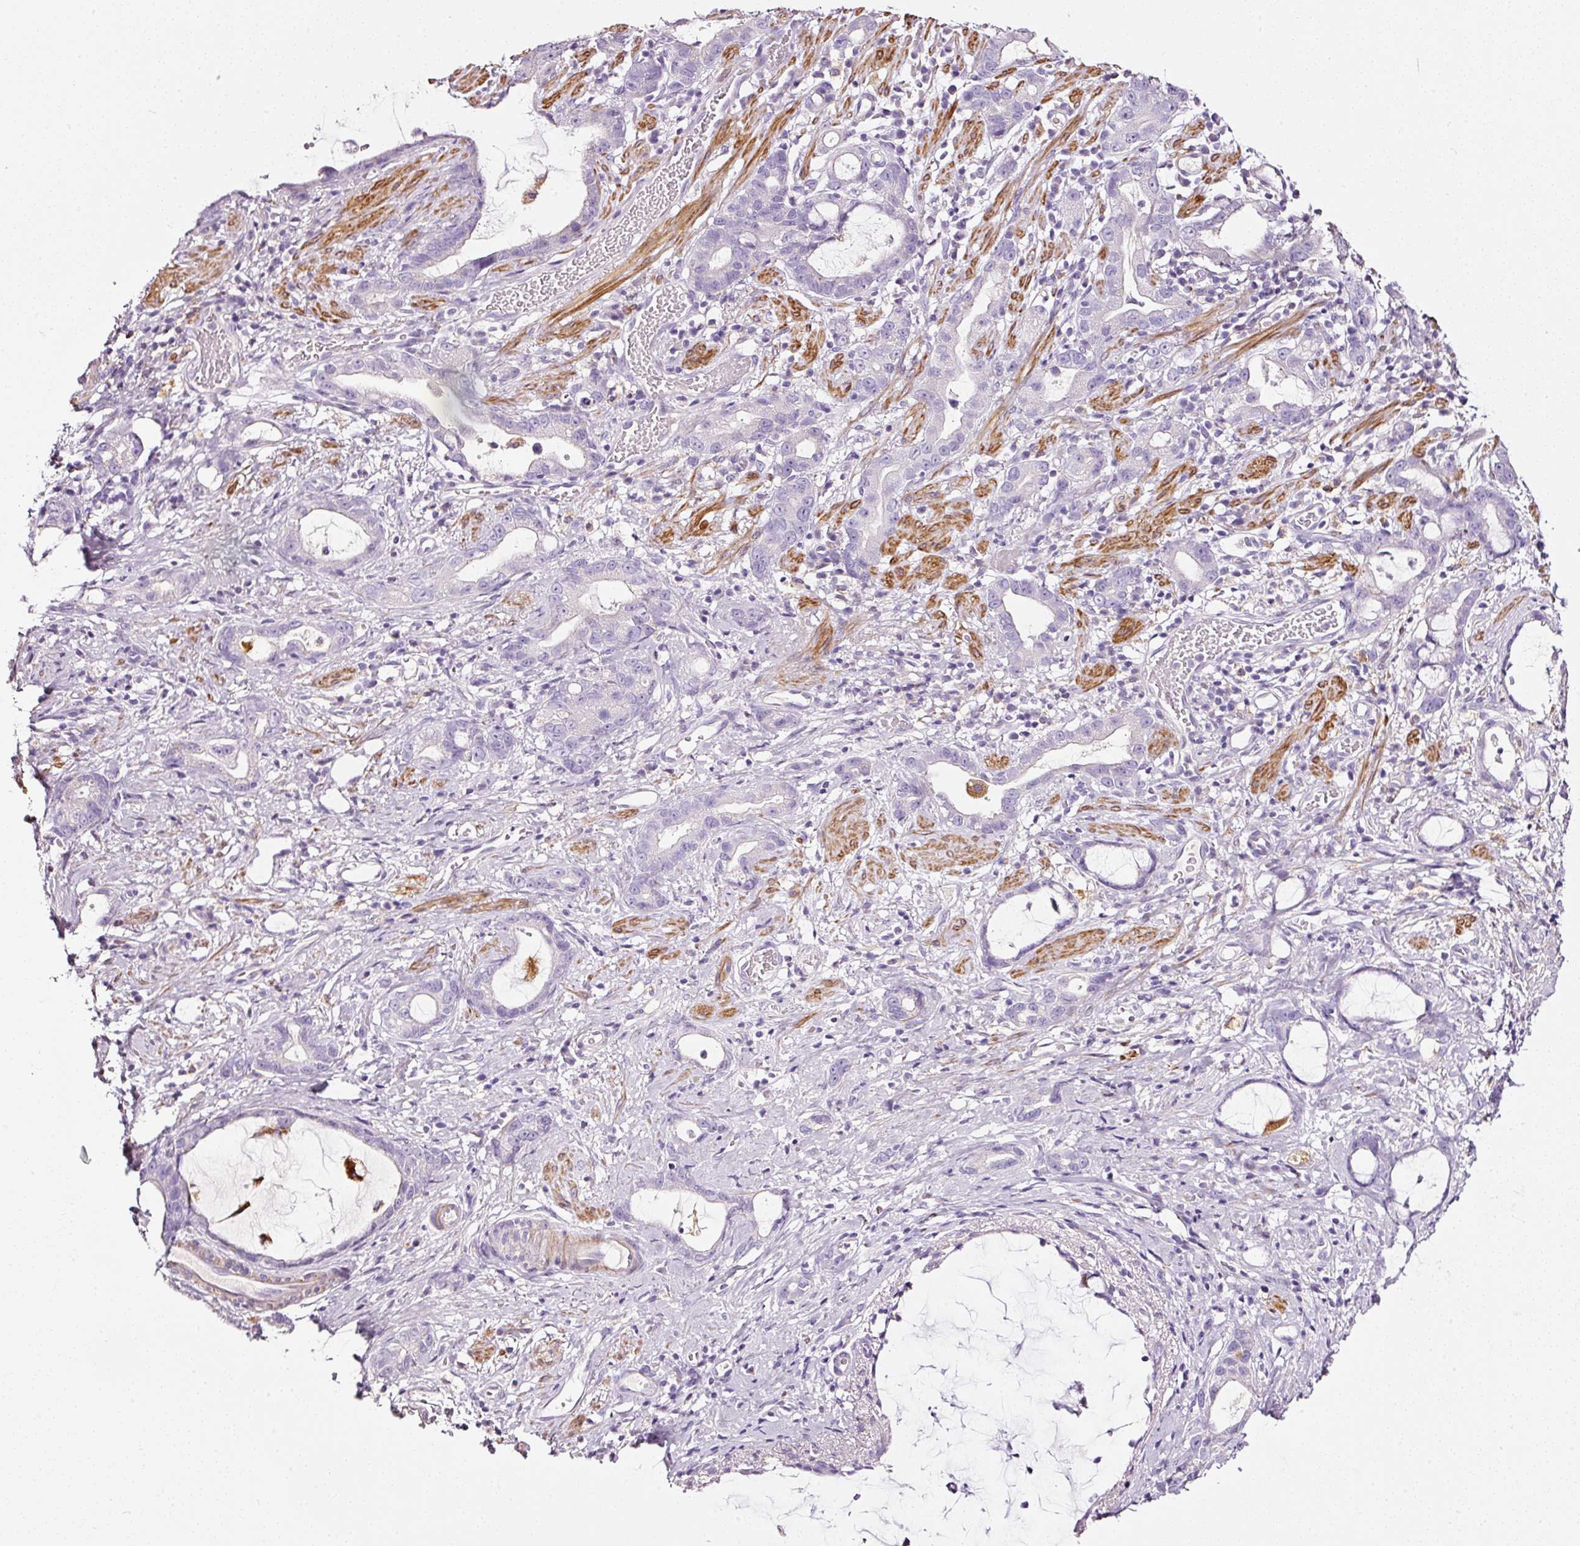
{"staining": {"intensity": "negative", "quantity": "none", "location": "none"}, "tissue": "stomach cancer", "cell_type": "Tumor cells", "image_type": "cancer", "snomed": [{"axis": "morphology", "description": "Adenocarcinoma, NOS"}, {"axis": "topography", "description": "Stomach"}], "caption": "DAB immunohistochemical staining of human stomach cancer shows no significant positivity in tumor cells. (Immunohistochemistry (ihc), brightfield microscopy, high magnification).", "gene": "CYB561A3", "patient": {"sex": "male", "age": 55}}